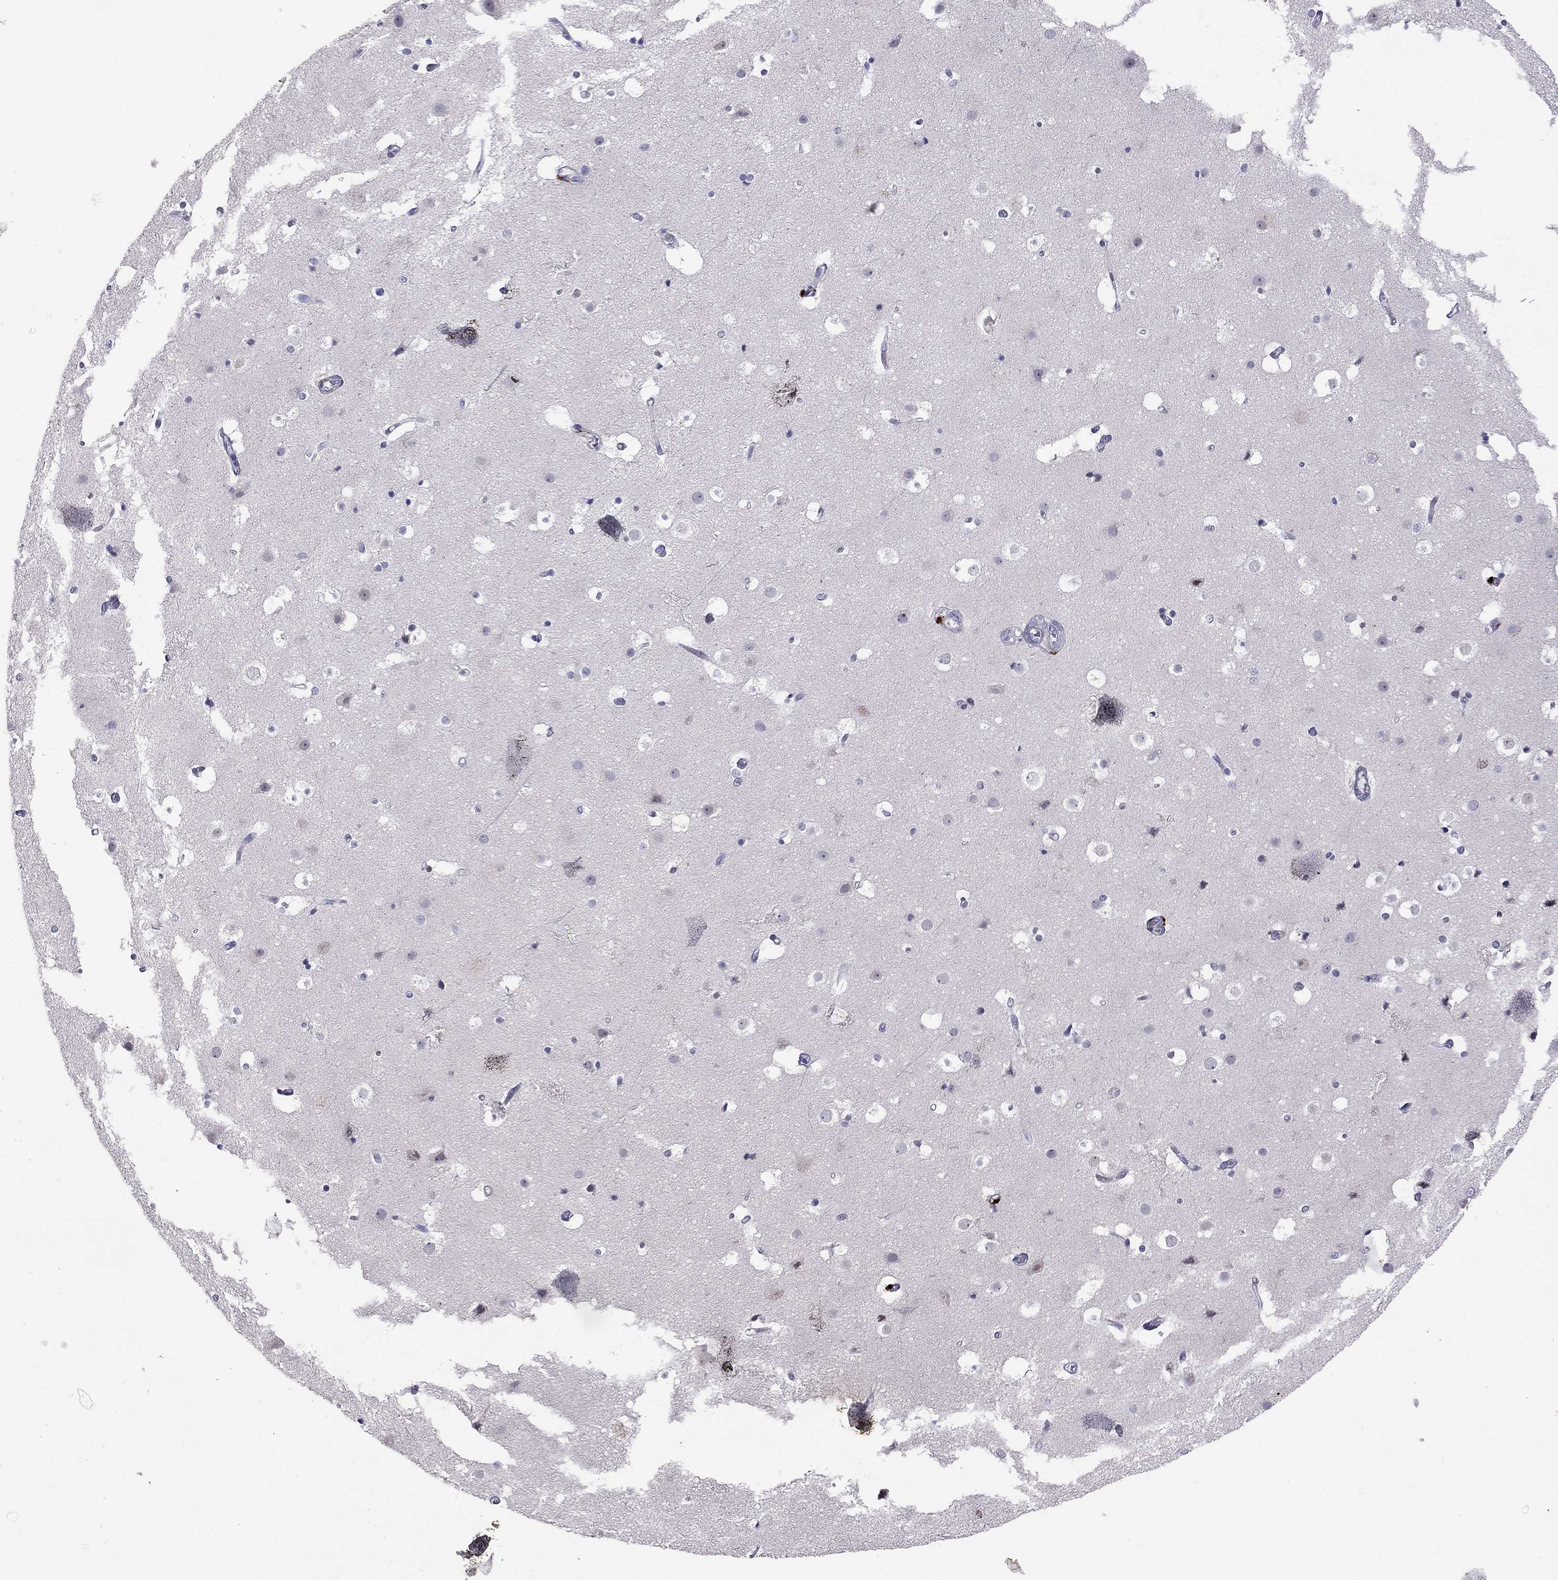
{"staining": {"intensity": "negative", "quantity": "none", "location": "none"}, "tissue": "cerebral cortex", "cell_type": "Endothelial cells", "image_type": "normal", "snomed": [{"axis": "morphology", "description": "Normal tissue, NOS"}, {"axis": "topography", "description": "Cerebral cortex"}], "caption": "The photomicrograph exhibits no significant staining in endothelial cells of cerebral cortex.", "gene": "C8orf88", "patient": {"sex": "female", "age": 52}}